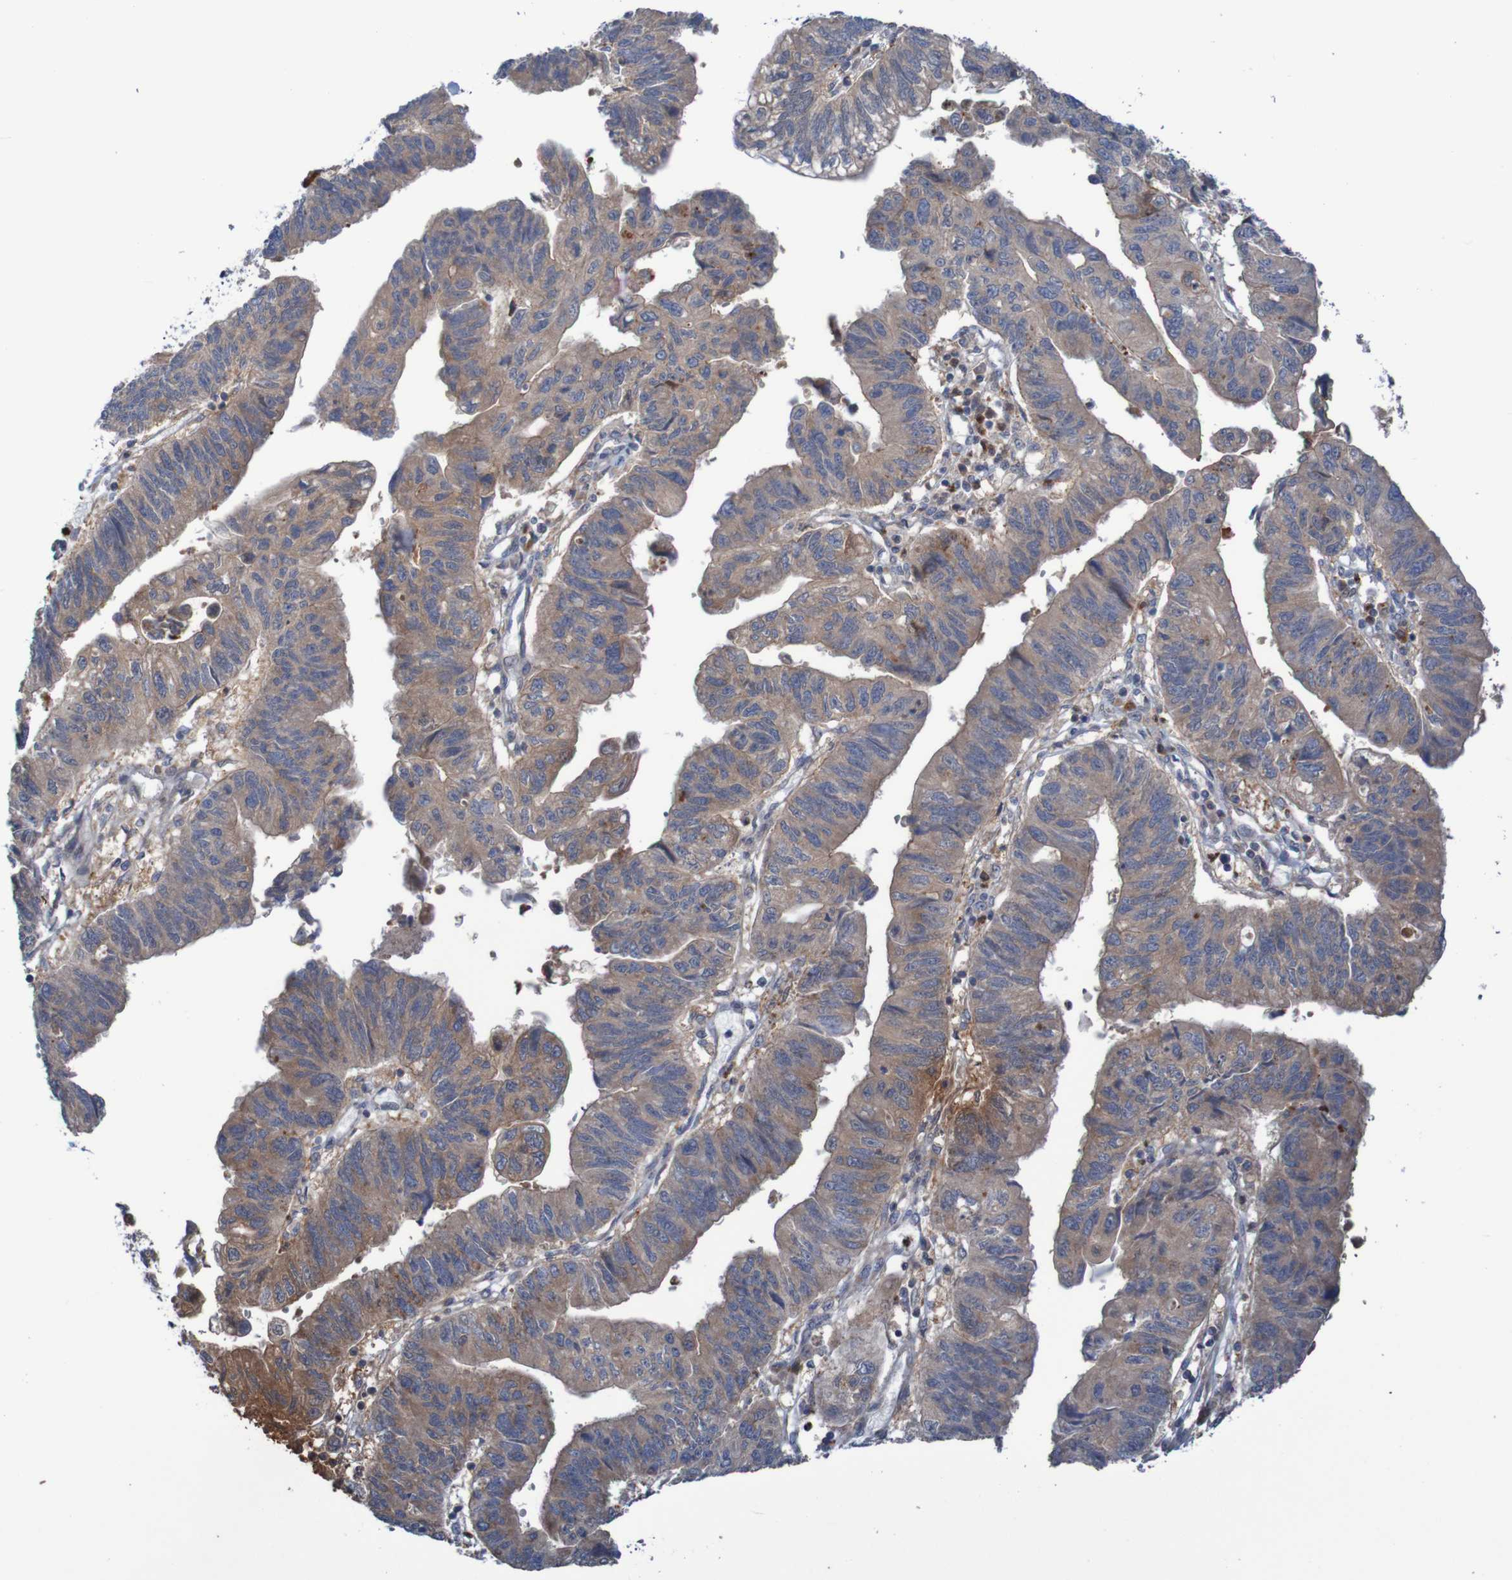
{"staining": {"intensity": "moderate", "quantity": ">75%", "location": "cytoplasmic/membranous"}, "tissue": "stomach cancer", "cell_type": "Tumor cells", "image_type": "cancer", "snomed": [{"axis": "morphology", "description": "Adenocarcinoma, NOS"}, {"axis": "topography", "description": "Stomach"}], "caption": "A medium amount of moderate cytoplasmic/membranous staining is present in about >75% of tumor cells in stomach adenocarcinoma tissue.", "gene": "ANGPT4", "patient": {"sex": "male", "age": 59}}